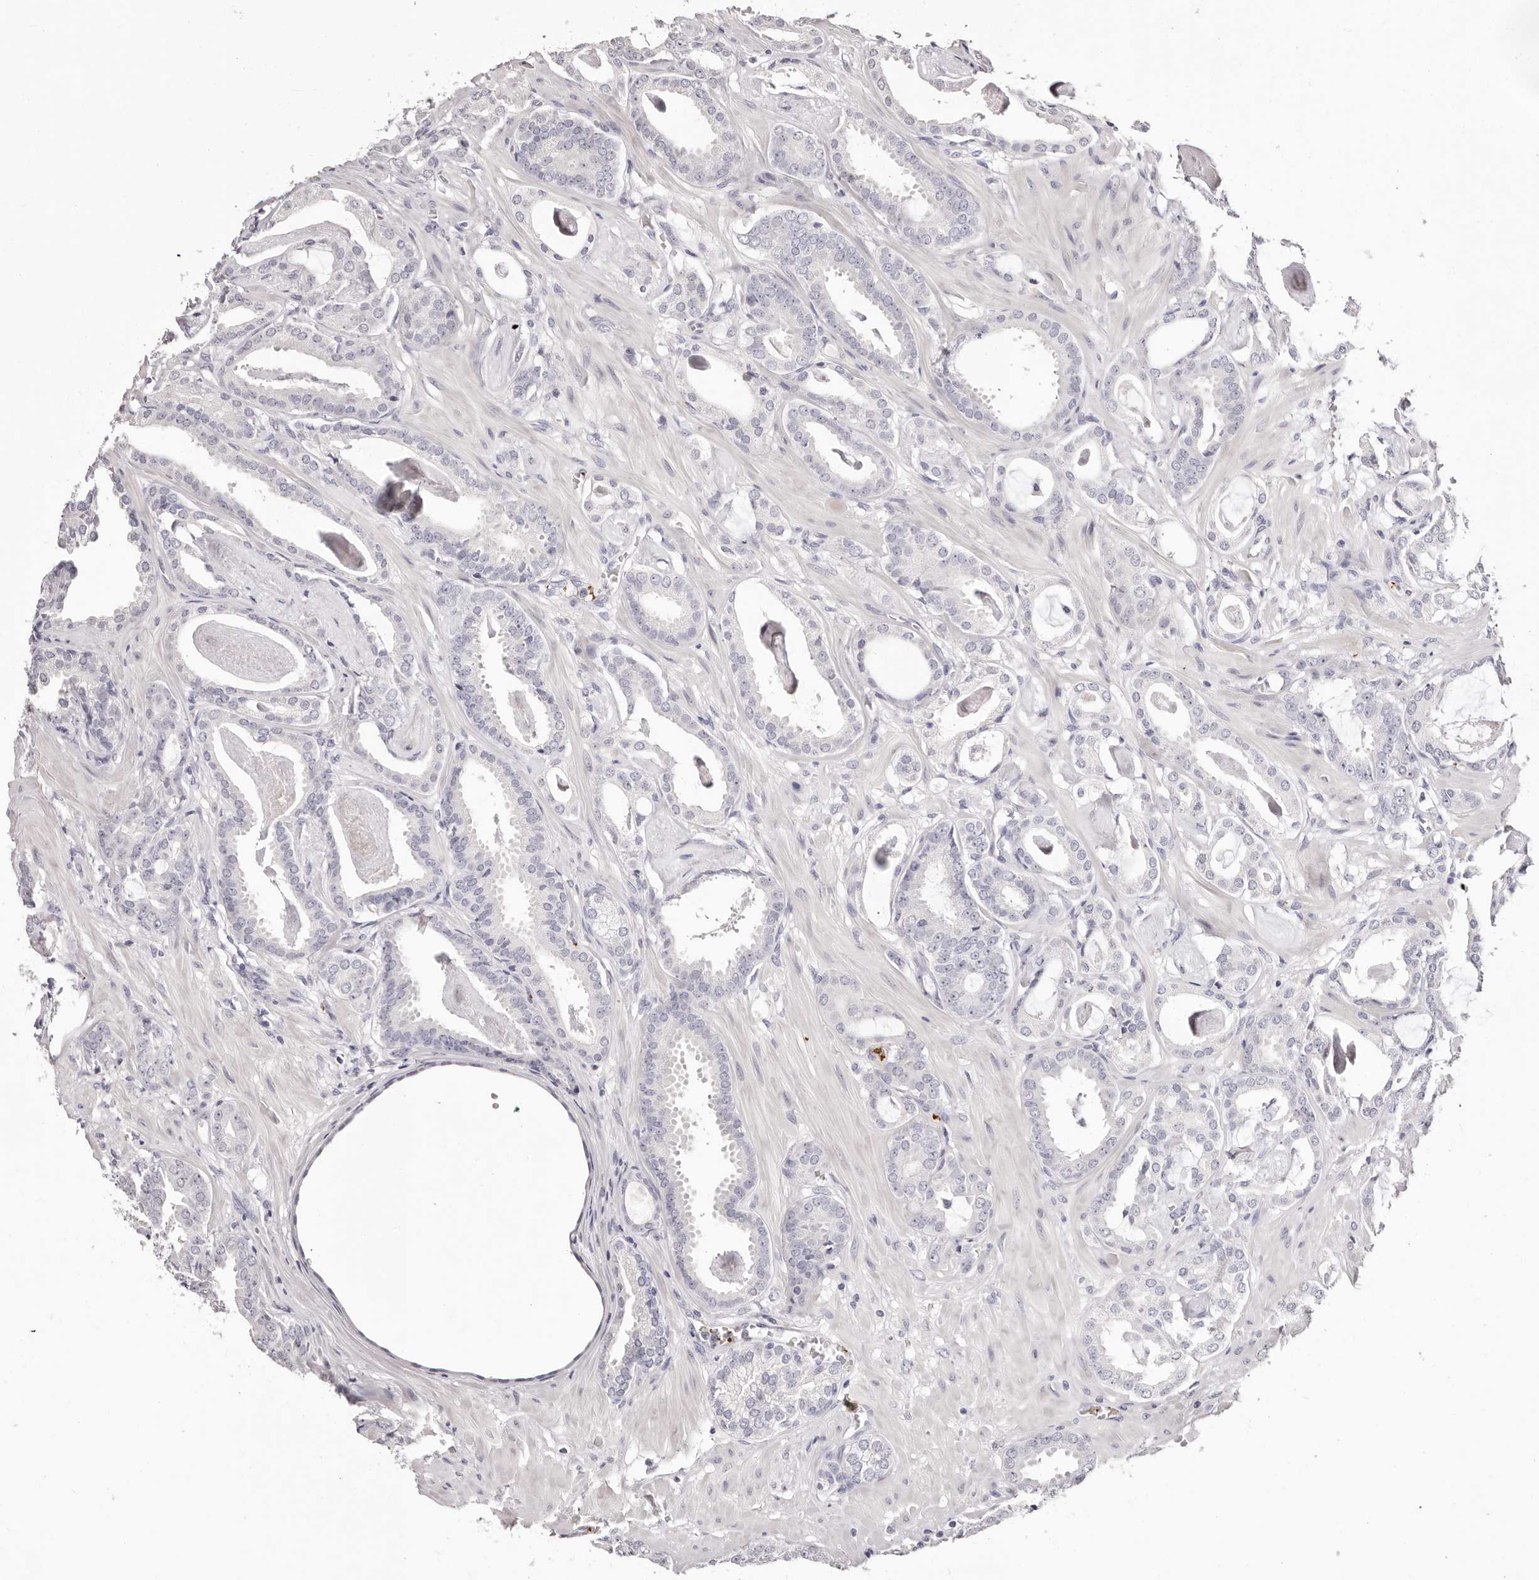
{"staining": {"intensity": "negative", "quantity": "none", "location": "none"}, "tissue": "prostate cancer", "cell_type": "Tumor cells", "image_type": "cancer", "snomed": [{"axis": "morphology", "description": "Adenocarcinoma, Low grade"}, {"axis": "topography", "description": "Prostate"}], "caption": "Tumor cells show no significant expression in prostate low-grade adenocarcinoma.", "gene": "PF4", "patient": {"sex": "male", "age": 53}}